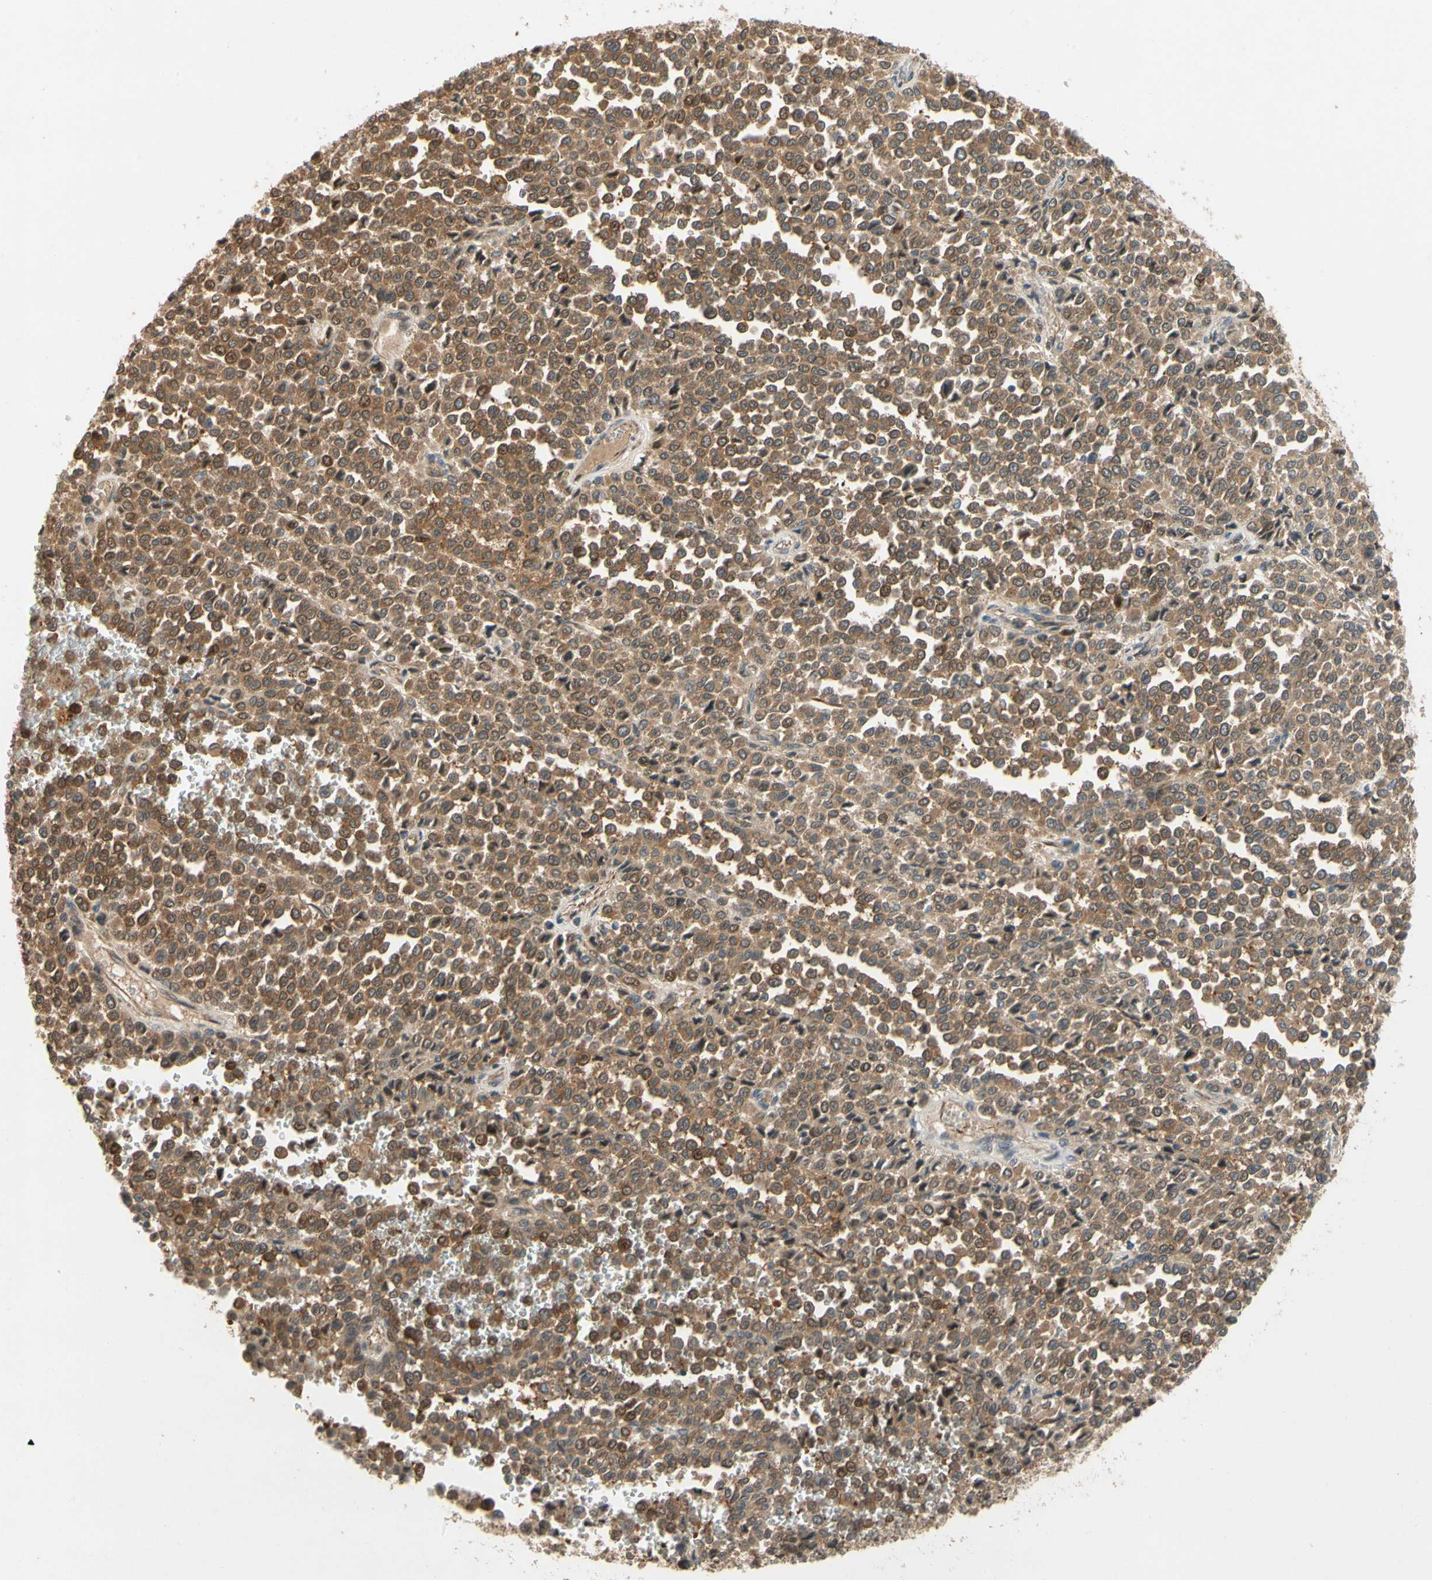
{"staining": {"intensity": "moderate", "quantity": ">75%", "location": "cytoplasmic/membranous"}, "tissue": "melanoma", "cell_type": "Tumor cells", "image_type": "cancer", "snomed": [{"axis": "morphology", "description": "Malignant melanoma, Metastatic site"}, {"axis": "topography", "description": "Pancreas"}], "caption": "Melanoma stained with immunohistochemistry displays moderate cytoplasmic/membranous expression in about >75% of tumor cells. The protein of interest is shown in brown color, while the nuclei are stained blue.", "gene": "TDRP", "patient": {"sex": "female", "age": 30}}